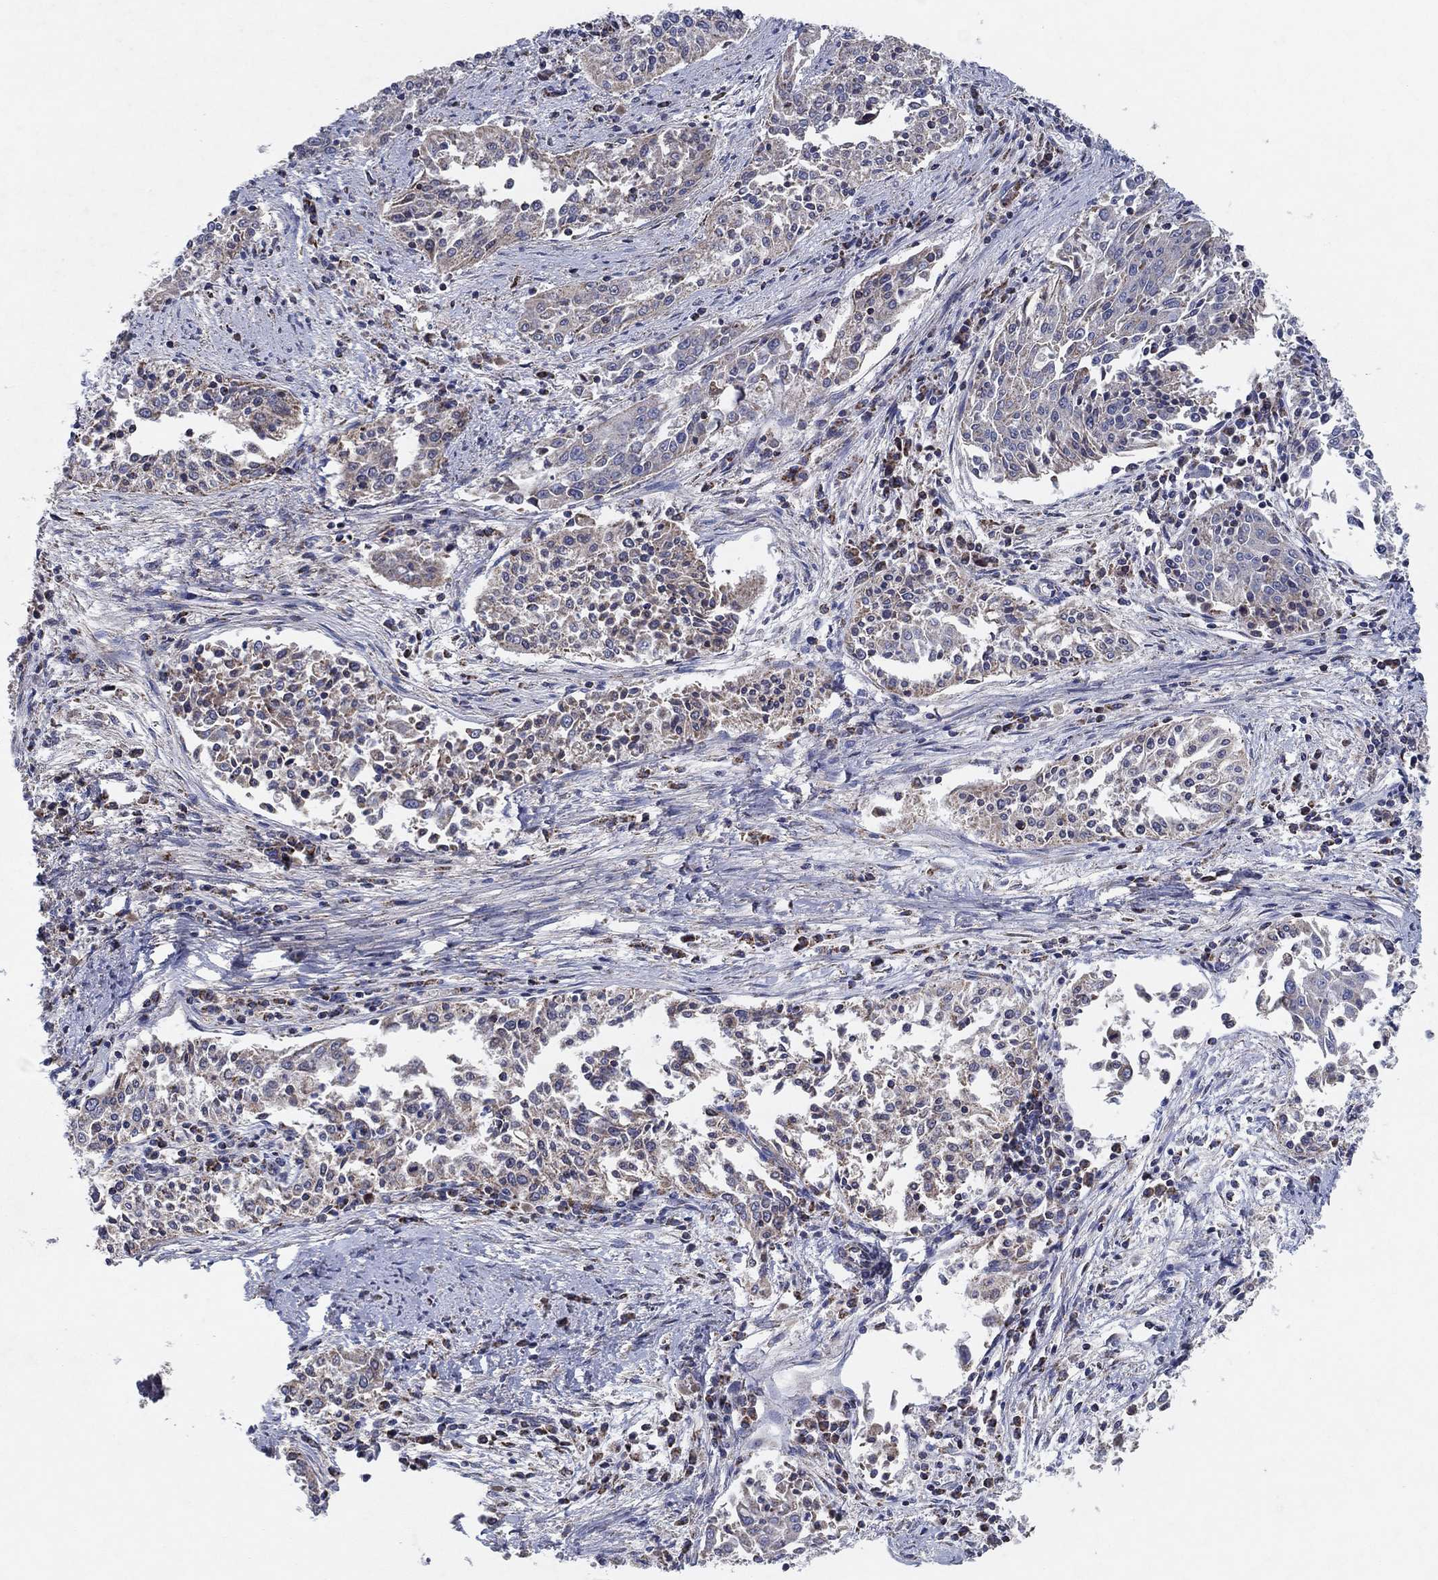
{"staining": {"intensity": "weak", "quantity": "25%-75%", "location": "cytoplasmic/membranous"}, "tissue": "cervical cancer", "cell_type": "Tumor cells", "image_type": "cancer", "snomed": [{"axis": "morphology", "description": "Squamous cell carcinoma, NOS"}, {"axis": "topography", "description": "Cervix"}], "caption": "Immunohistochemistry (IHC) of cervical cancer displays low levels of weak cytoplasmic/membranous positivity in approximately 25%-75% of tumor cells.", "gene": "C9orf85", "patient": {"sex": "female", "age": 41}}